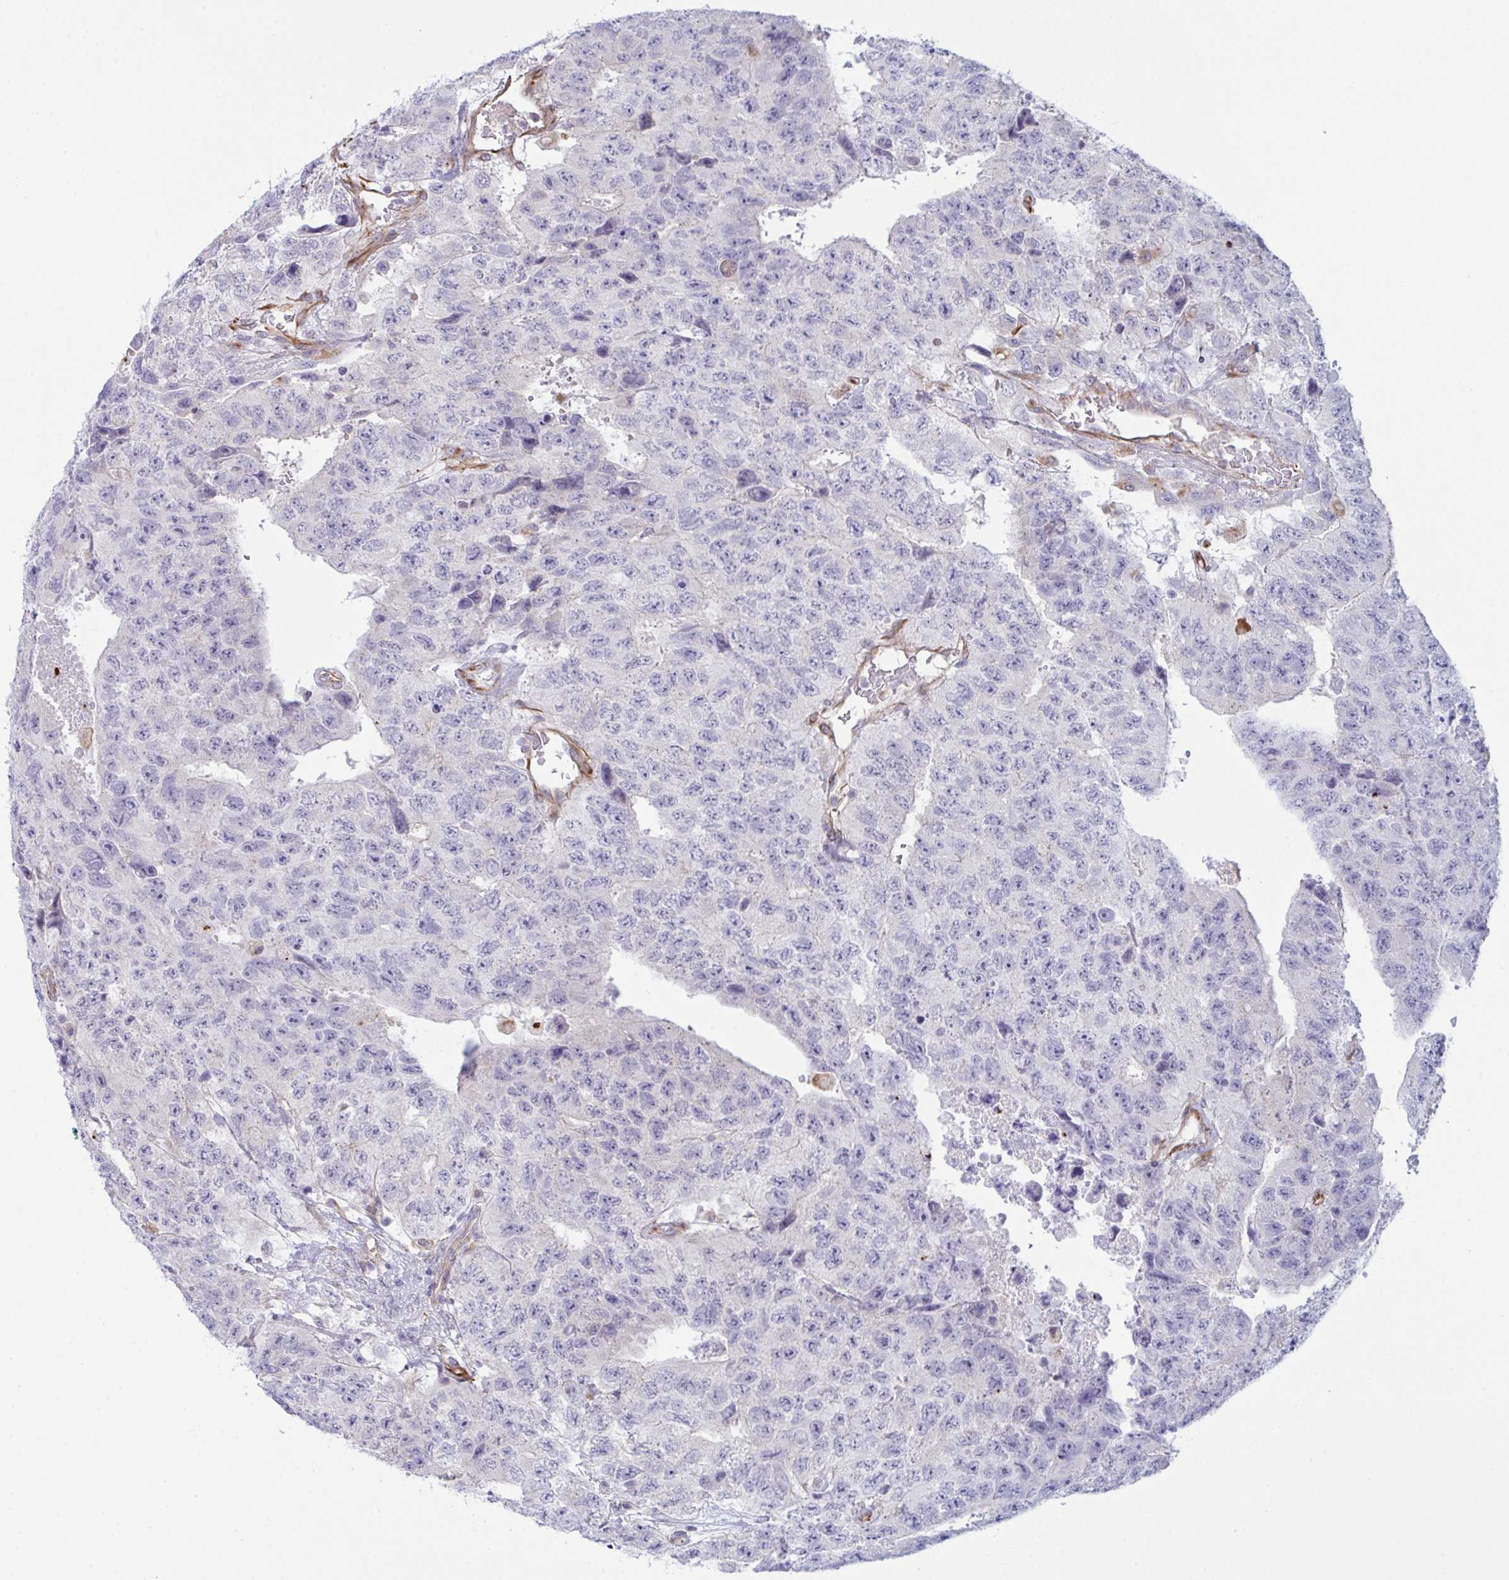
{"staining": {"intensity": "negative", "quantity": "none", "location": "none"}, "tissue": "testis cancer", "cell_type": "Tumor cells", "image_type": "cancer", "snomed": [{"axis": "morphology", "description": "Carcinoma, Embryonal, NOS"}, {"axis": "topography", "description": "Testis"}], "caption": "Tumor cells are negative for brown protein staining in embryonal carcinoma (testis). The staining is performed using DAB (3,3'-diaminobenzidine) brown chromogen with nuclei counter-stained in using hematoxylin.", "gene": "DCBLD1", "patient": {"sex": "male", "age": 24}}